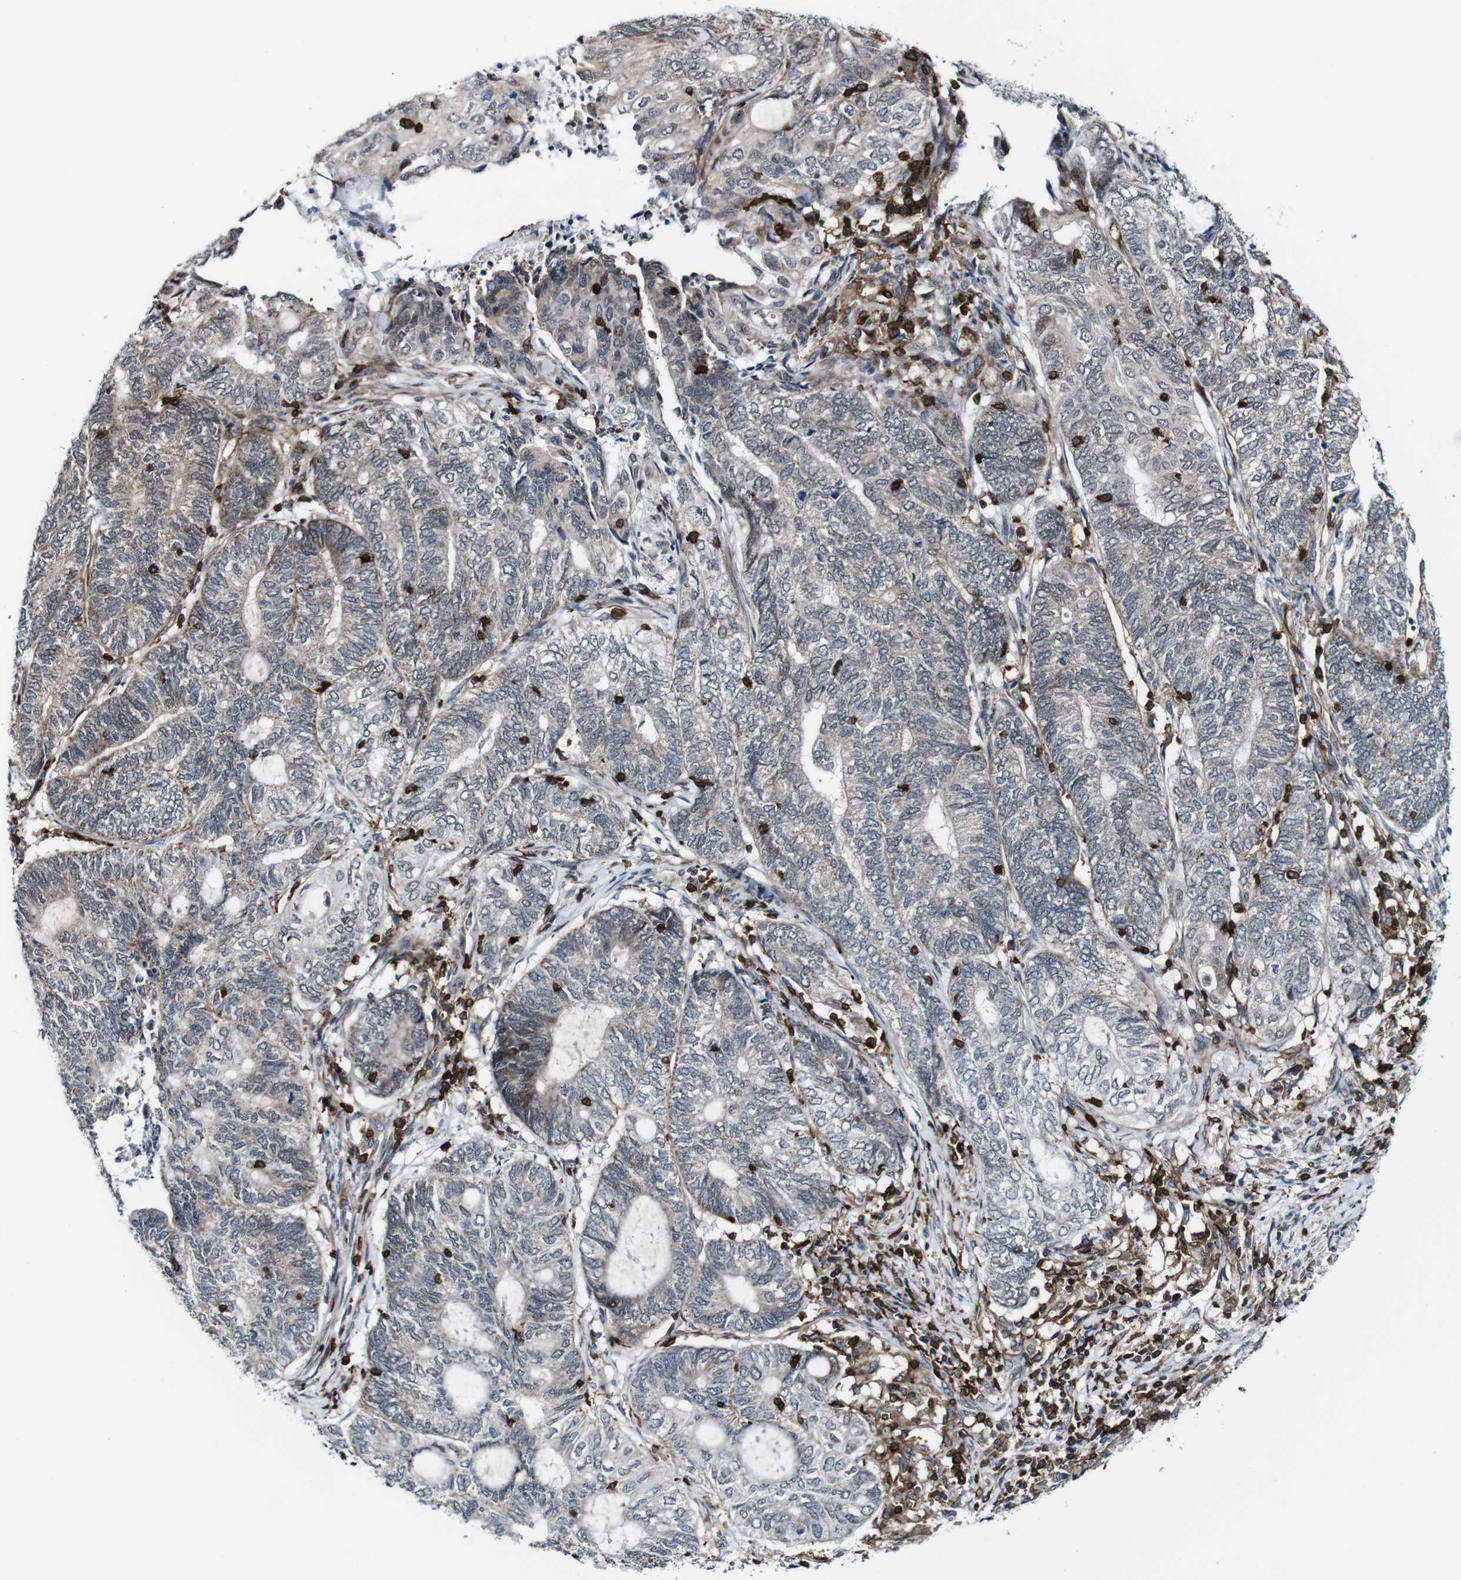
{"staining": {"intensity": "weak", "quantity": ">75%", "location": "cytoplasmic/membranous"}, "tissue": "endometrial cancer", "cell_type": "Tumor cells", "image_type": "cancer", "snomed": [{"axis": "morphology", "description": "Adenocarcinoma, NOS"}, {"axis": "topography", "description": "Uterus"}, {"axis": "topography", "description": "Endometrium"}], "caption": "Endometrial cancer was stained to show a protein in brown. There is low levels of weak cytoplasmic/membranous staining in about >75% of tumor cells. (DAB (3,3'-diaminobenzidine) = brown stain, brightfield microscopy at high magnification).", "gene": "JAK2", "patient": {"sex": "female", "age": 70}}